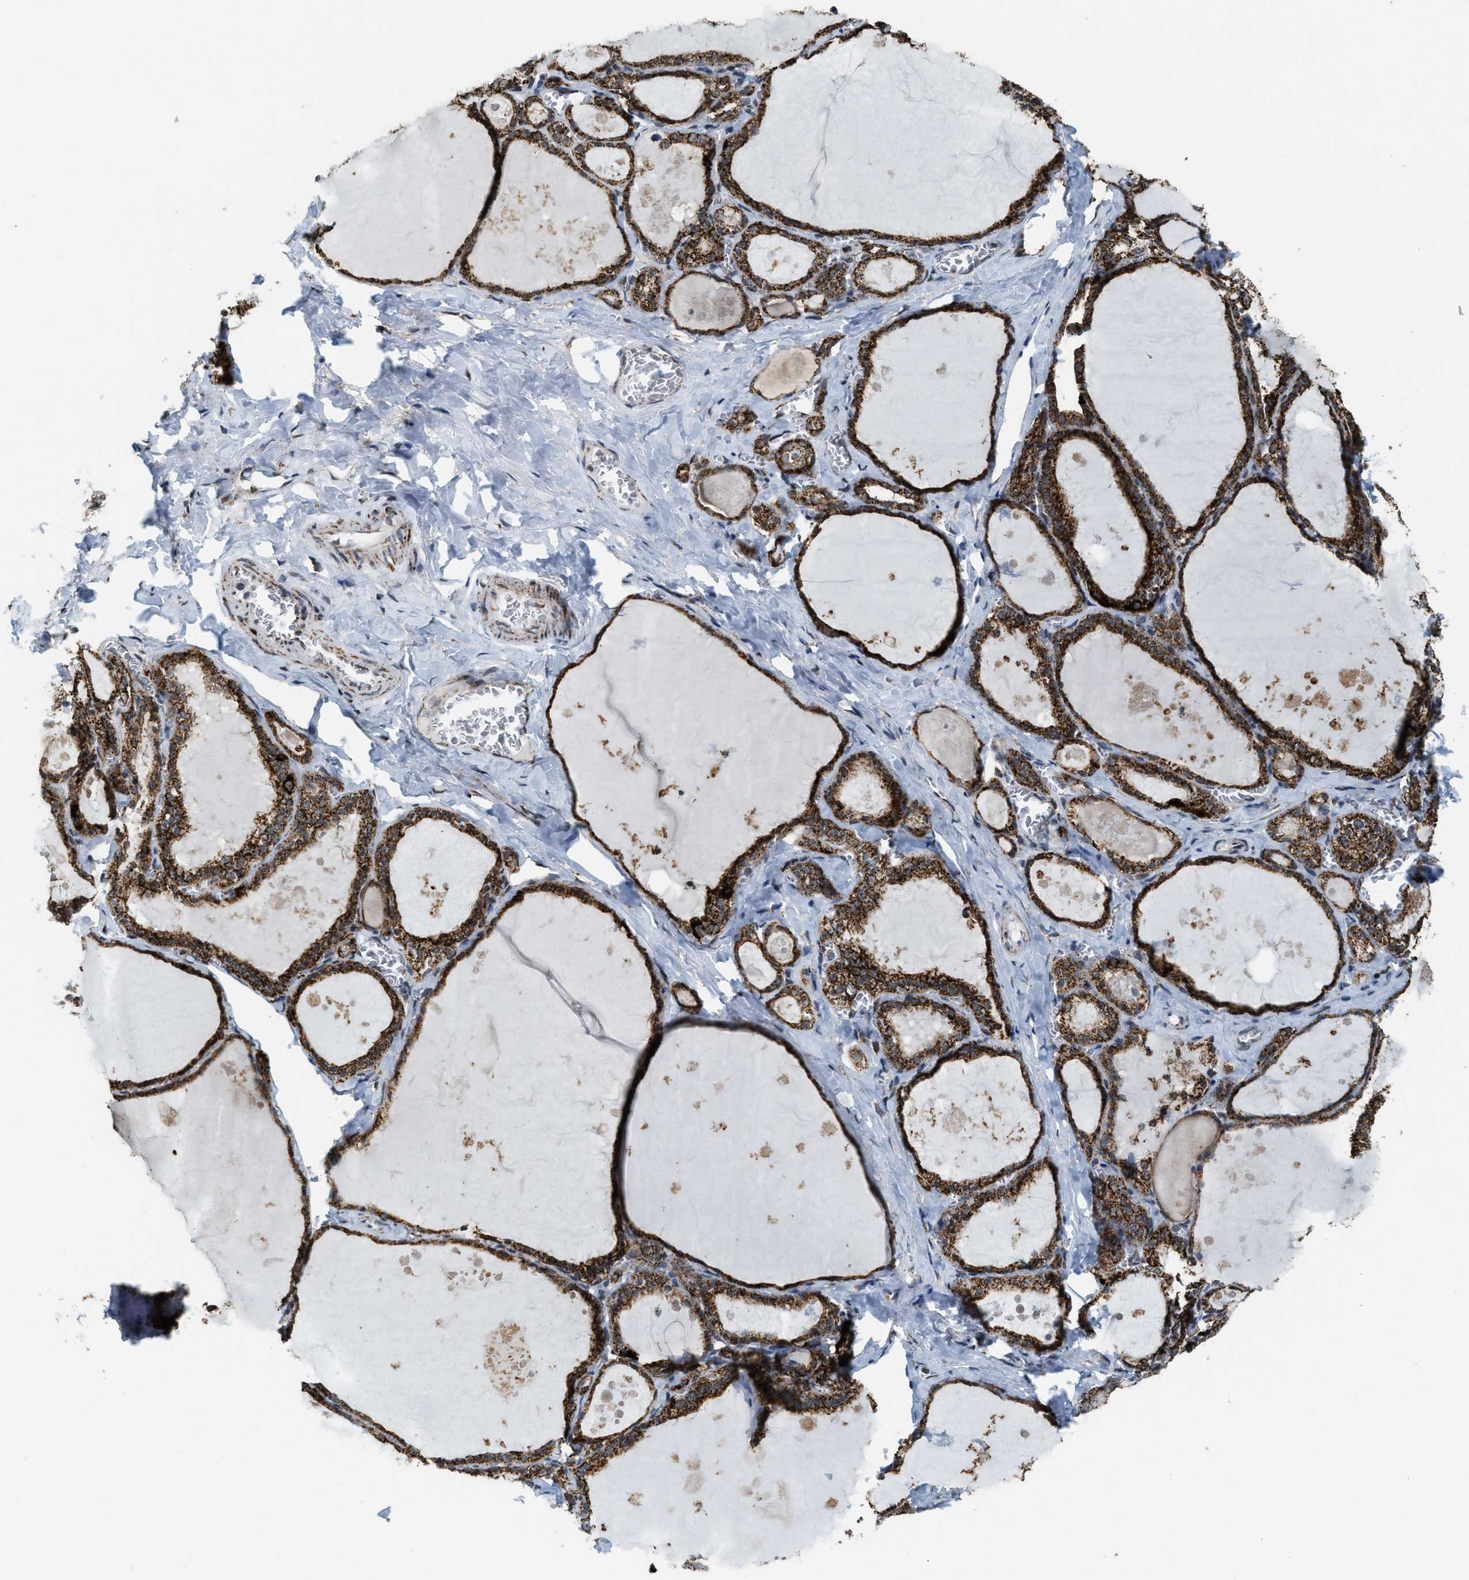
{"staining": {"intensity": "strong", "quantity": ">75%", "location": "cytoplasmic/membranous"}, "tissue": "thyroid gland", "cell_type": "Glandular cells", "image_type": "normal", "snomed": [{"axis": "morphology", "description": "Normal tissue, NOS"}, {"axis": "topography", "description": "Thyroid gland"}], "caption": "Strong cytoplasmic/membranous expression for a protein is present in approximately >75% of glandular cells of normal thyroid gland using IHC.", "gene": "HIBADH", "patient": {"sex": "male", "age": 56}}